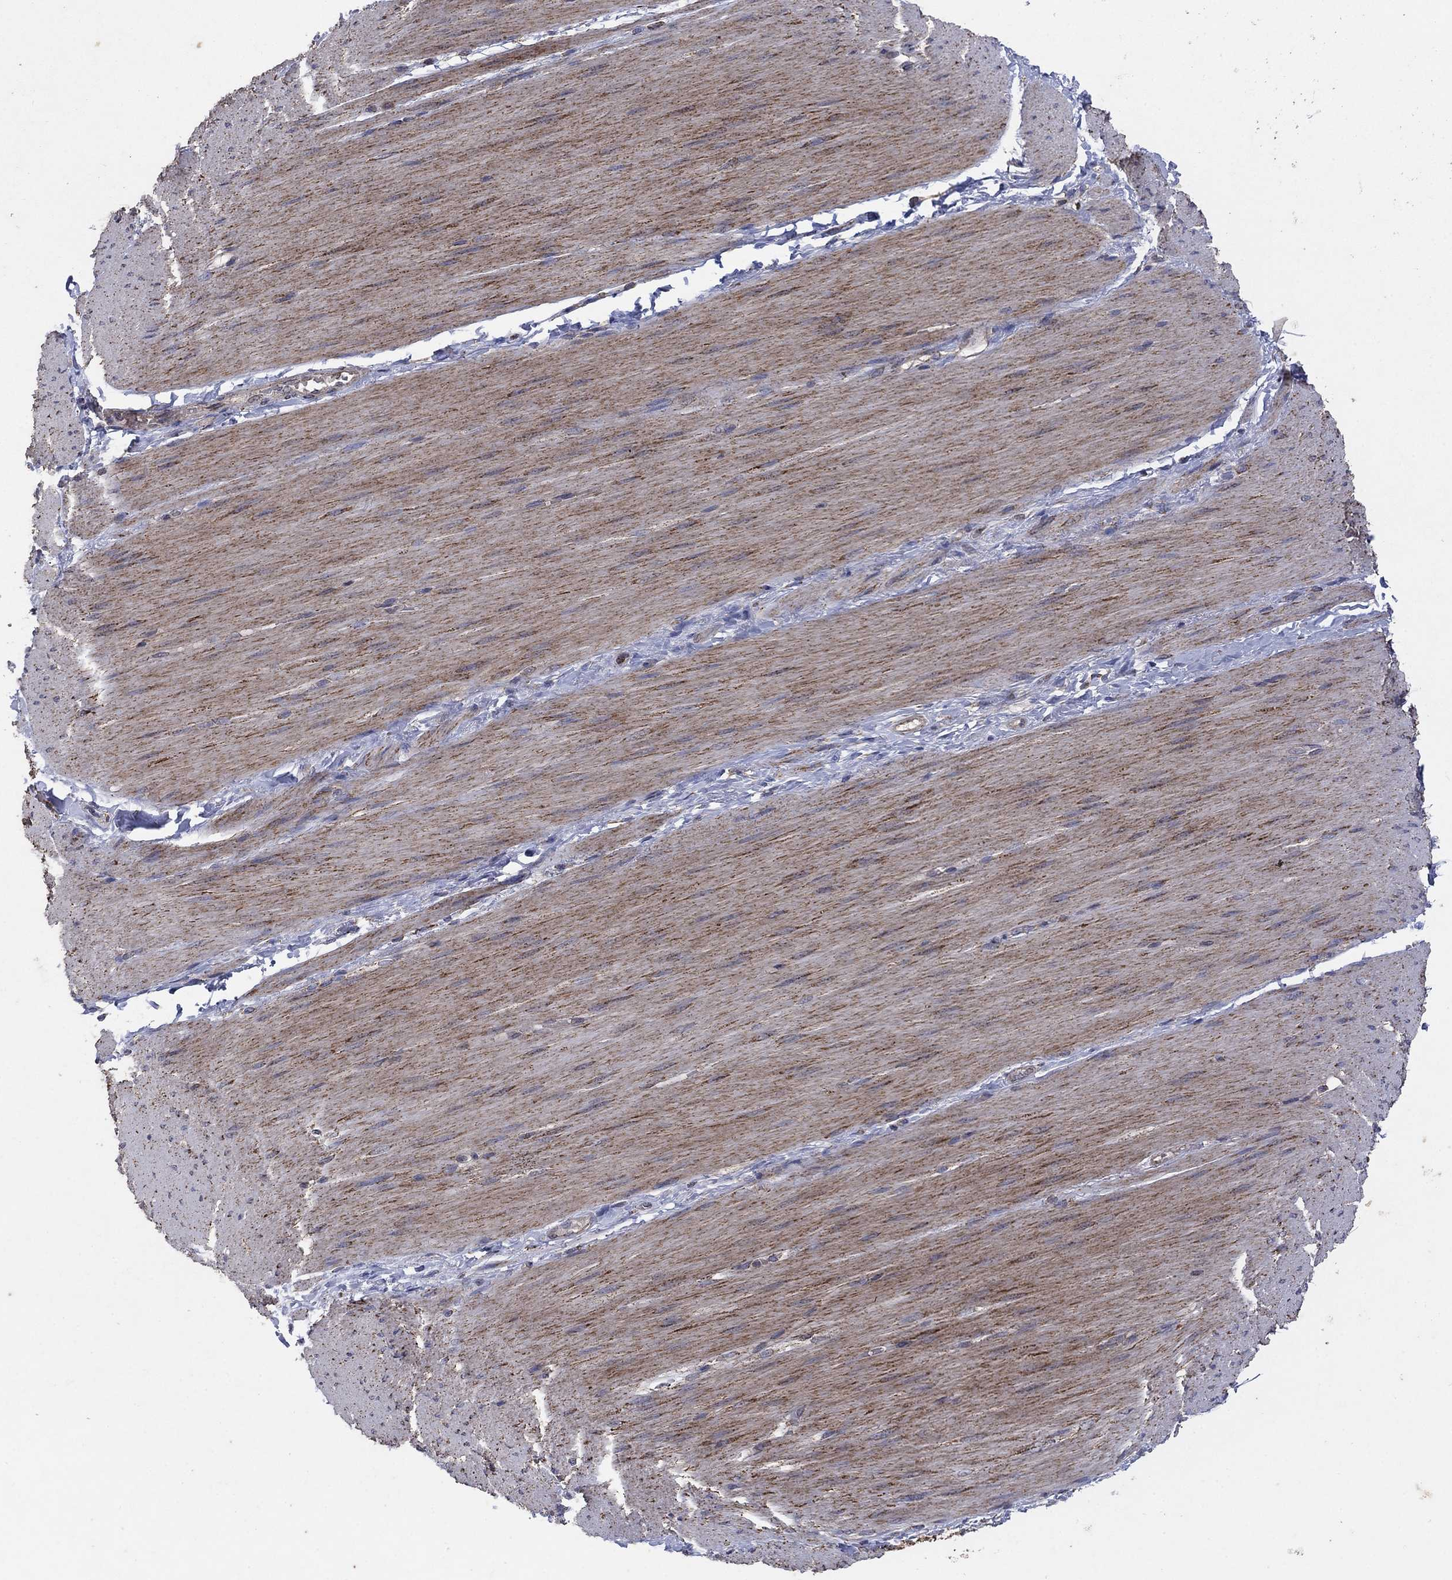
{"staining": {"intensity": "moderate", "quantity": "25%-75%", "location": "cytoplasmic/membranous"}, "tissue": "adipose tissue", "cell_type": "Adipocytes", "image_type": "normal", "snomed": [{"axis": "morphology", "description": "Normal tissue, NOS"}, {"axis": "topography", "description": "Smooth muscle"}, {"axis": "topography", "description": "Duodenum"}, {"axis": "topography", "description": "Peripheral nerve tissue"}], "caption": "Moderate cytoplasmic/membranous positivity is identified in approximately 25%-75% of adipocytes in unremarkable adipose tissue.", "gene": "DPH1", "patient": {"sex": "female", "age": 61}}